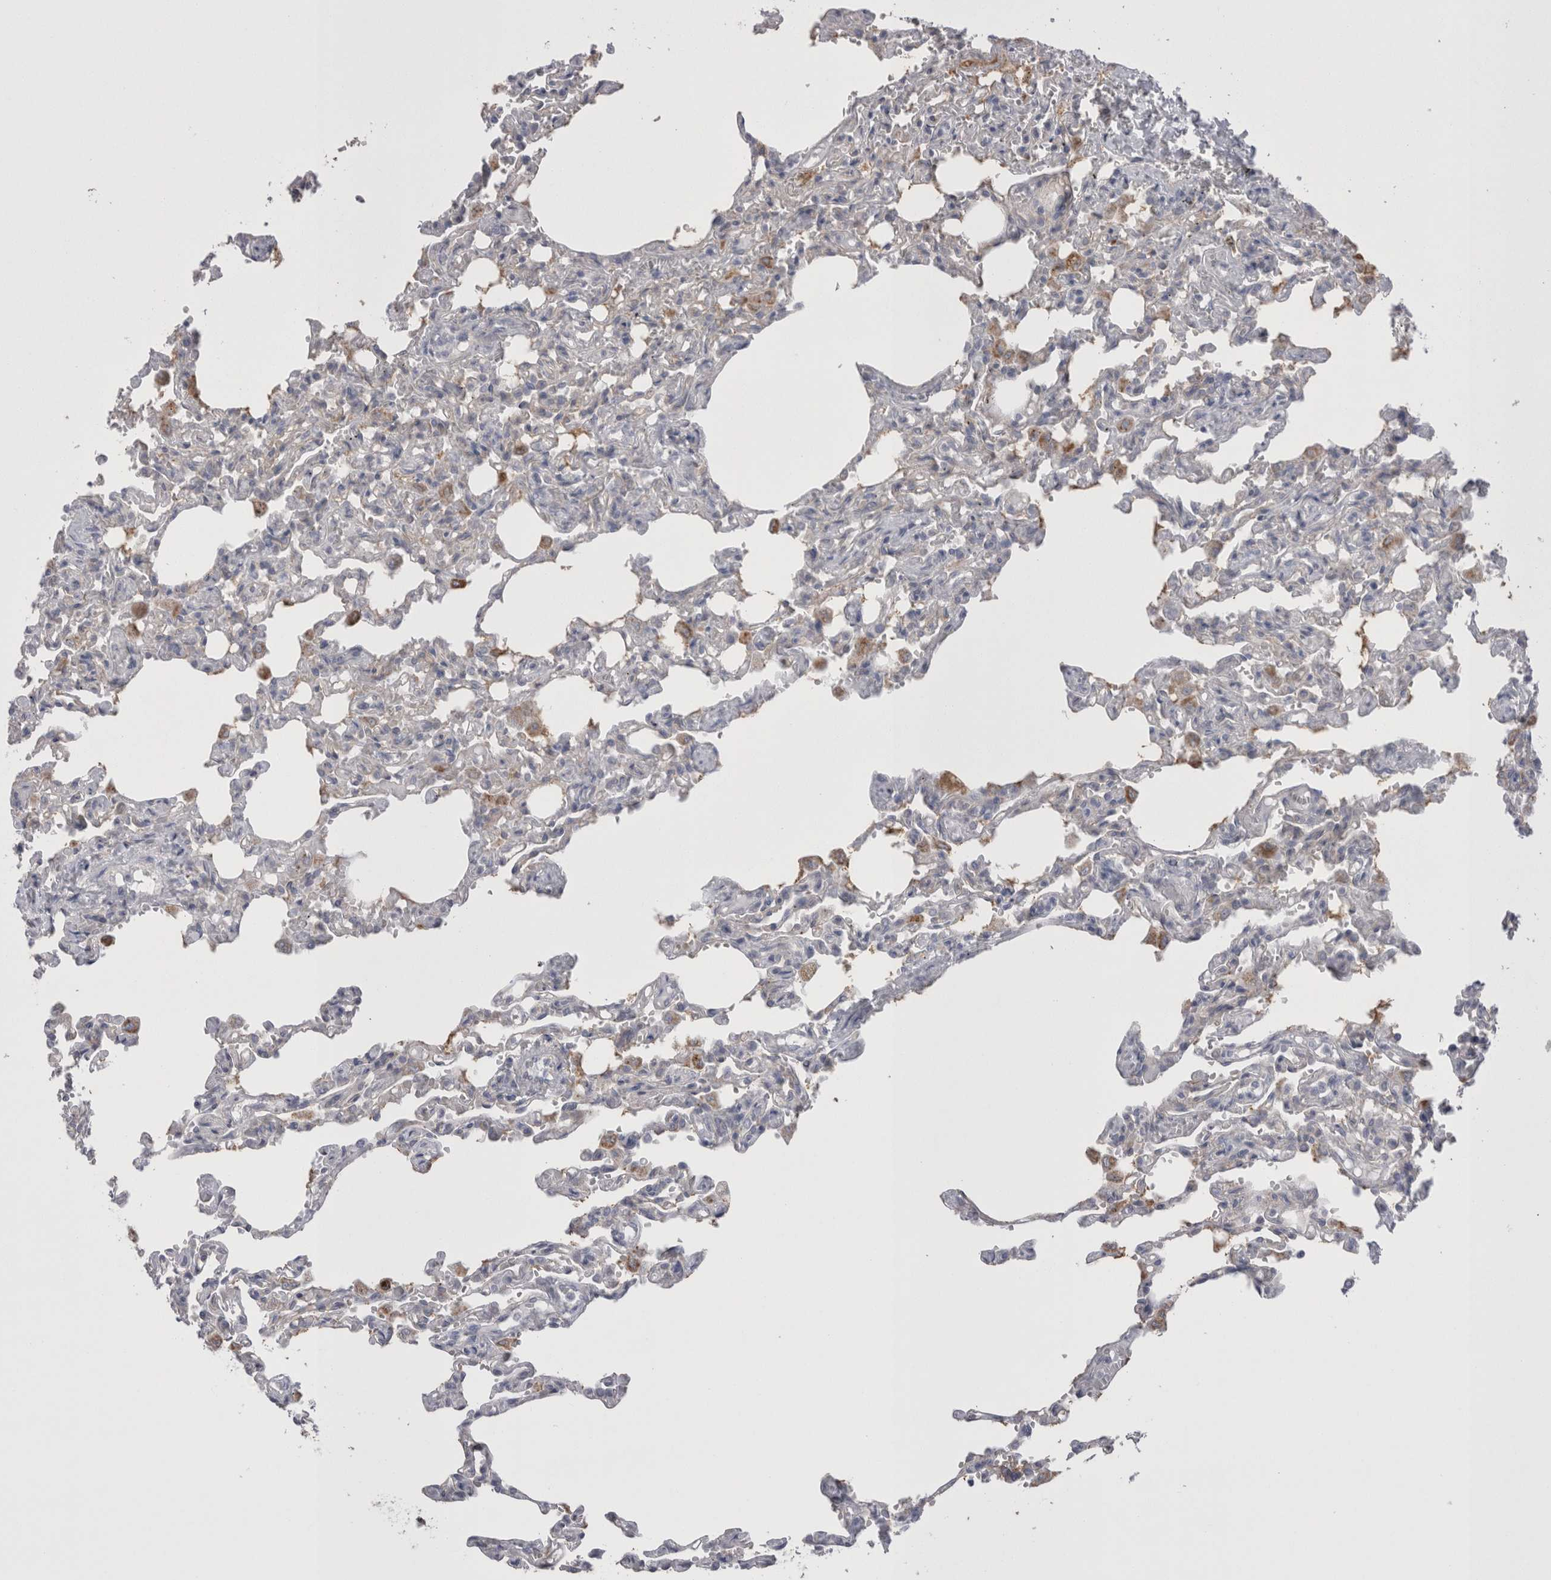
{"staining": {"intensity": "weak", "quantity": "<25%", "location": "cytoplasmic/membranous"}, "tissue": "lung", "cell_type": "Alveolar cells", "image_type": "normal", "snomed": [{"axis": "morphology", "description": "Normal tissue, NOS"}, {"axis": "topography", "description": "Lung"}], "caption": "Immunohistochemistry (IHC) photomicrograph of normal lung stained for a protein (brown), which shows no staining in alveolar cells.", "gene": "EPDR1", "patient": {"sex": "male", "age": 21}}